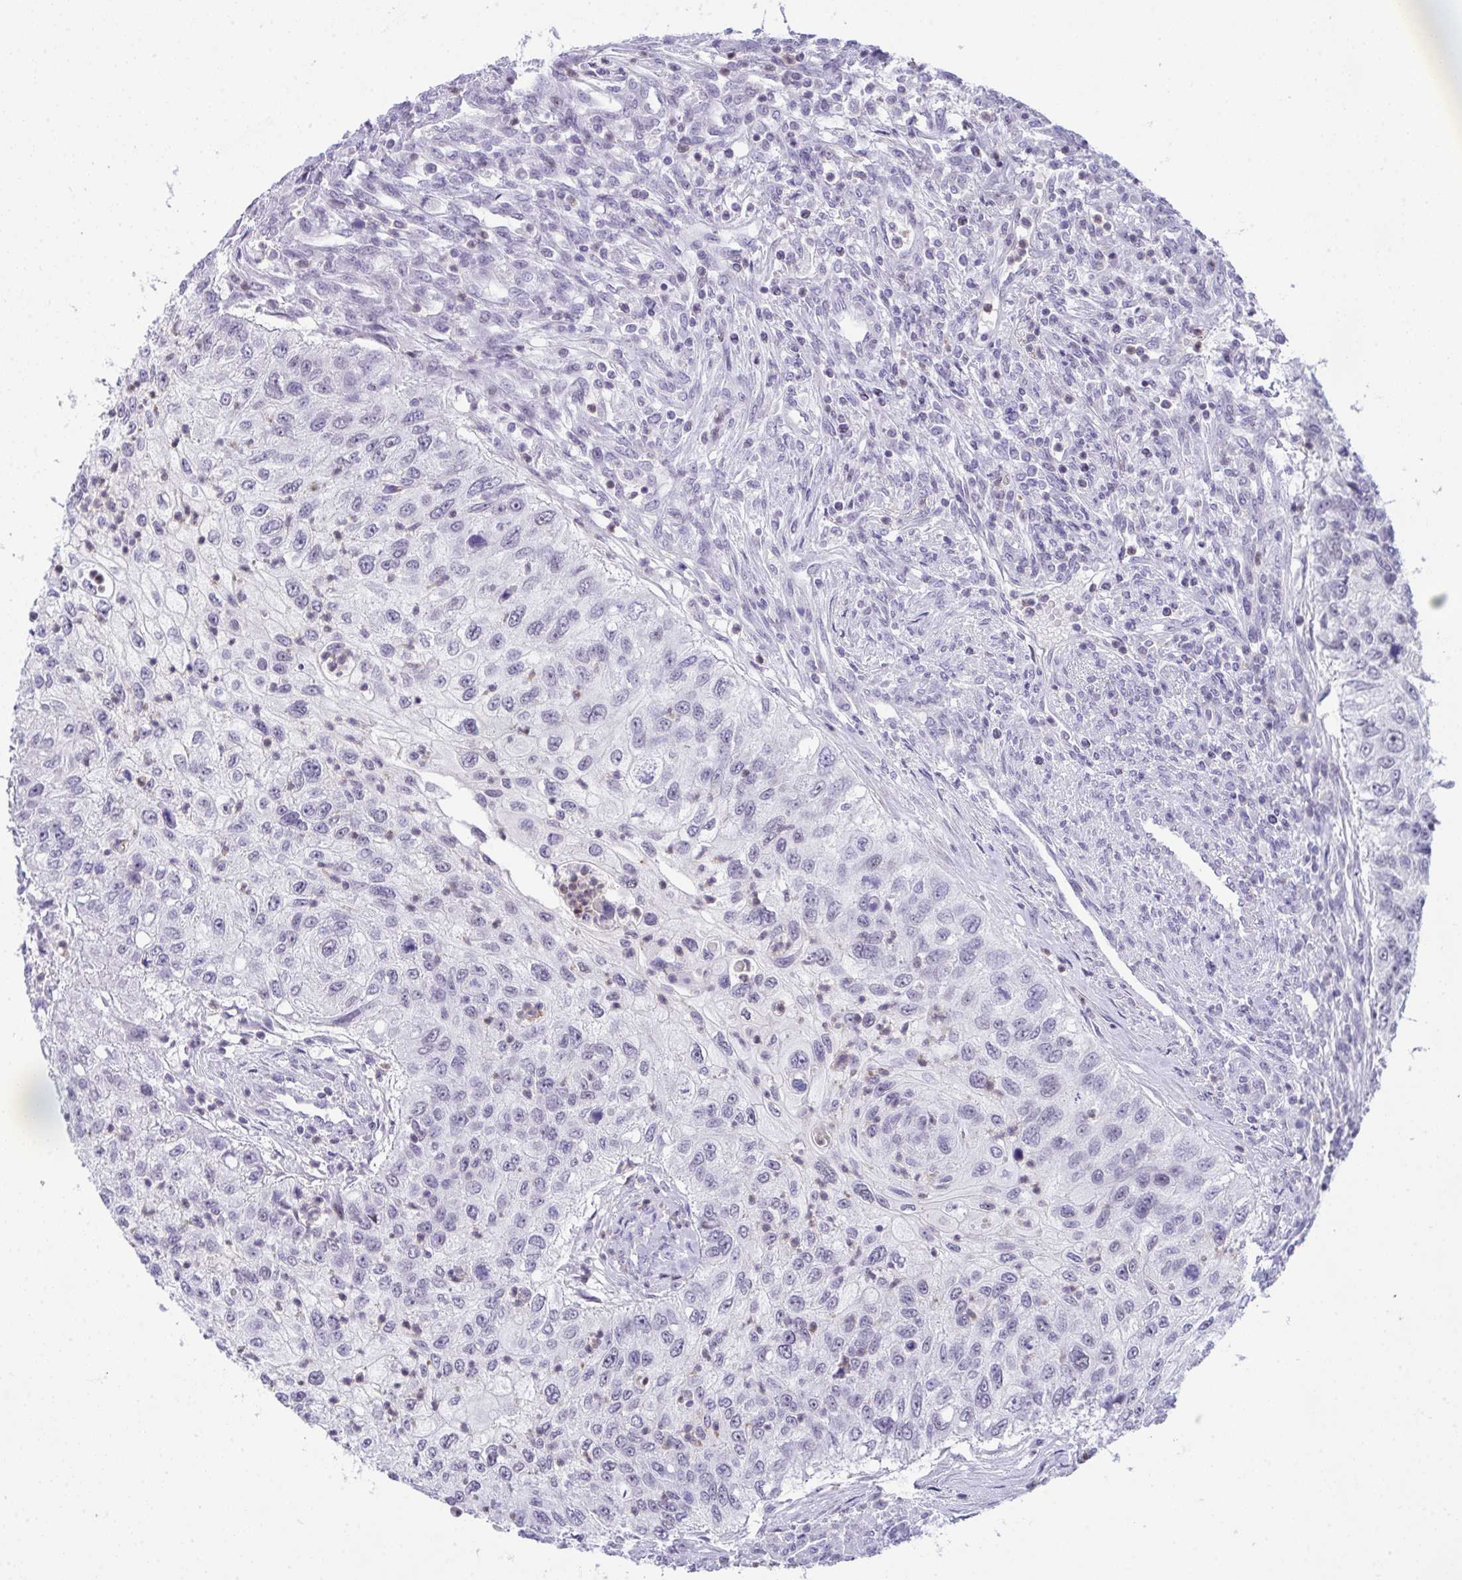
{"staining": {"intensity": "negative", "quantity": "none", "location": "none"}, "tissue": "urothelial cancer", "cell_type": "Tumor cells", "image_type": "cancer", "snomed": [{"axis": "morphology", "description": "Urothelial carcinoma, High grade"}, {"axis": "topography", "description": "Urinary bladder"}], "caption": "Tumor cells show no significant protein staining in high-grade urothelial carcinoma.", "gene": "PLA2G12B", "patient": {"sex": "female", "age": 60}}